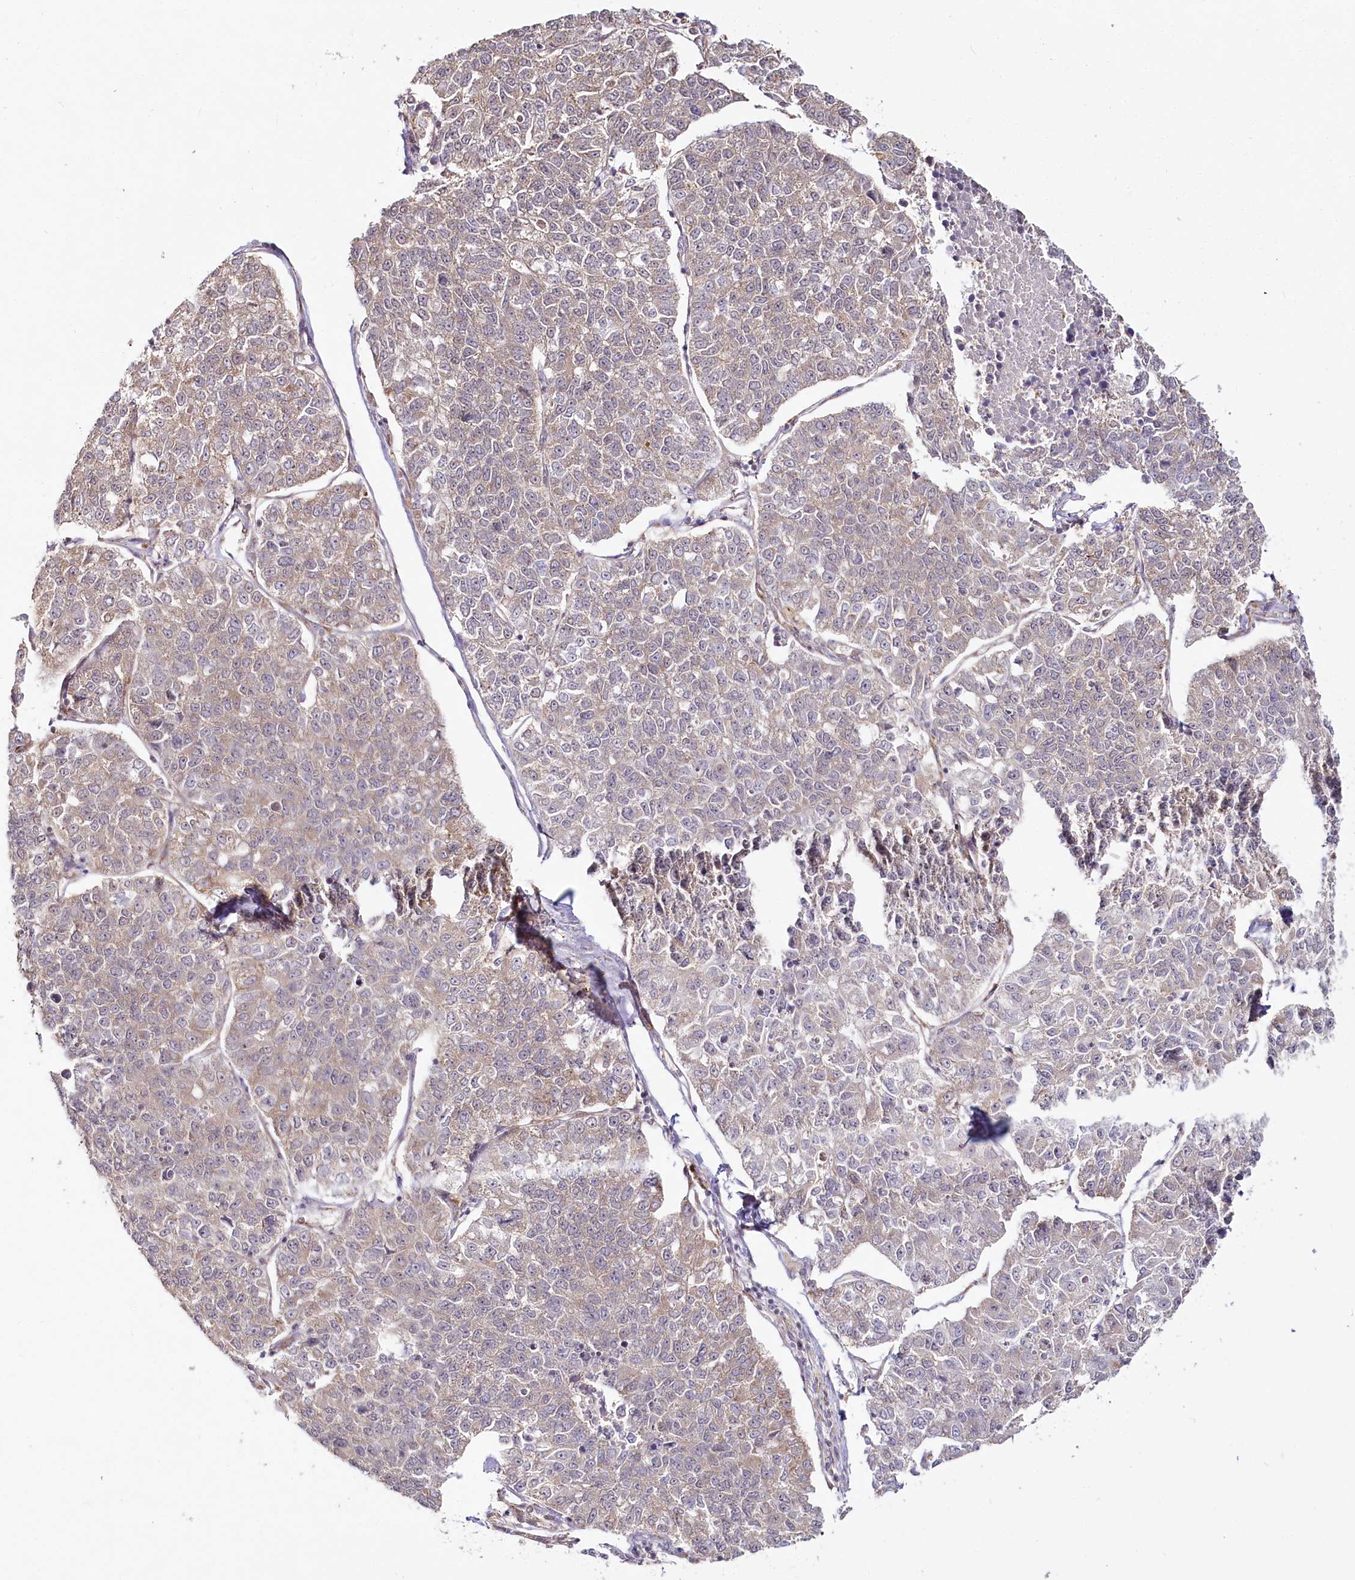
{"staining": {"intensity": "weak", "quantity": "<25%", "location": "cytoplasmic/membranous"}, "tissue": "lung cancer", "cell_type": "Tumor cells", "image_type": "cancer", "snomed": [{"axis": "morphology", "description": "Adenocarcinoma, NOS"}, {"axis": "topography", "description": "Lung"}], "caption": "Lung cancer (adenocarcinoma) was stained to show a protein in brown. There is no significant positivity in tumor cells.", "gene": "OTUD4", "patient": {"sex": "male", "age": 49}}